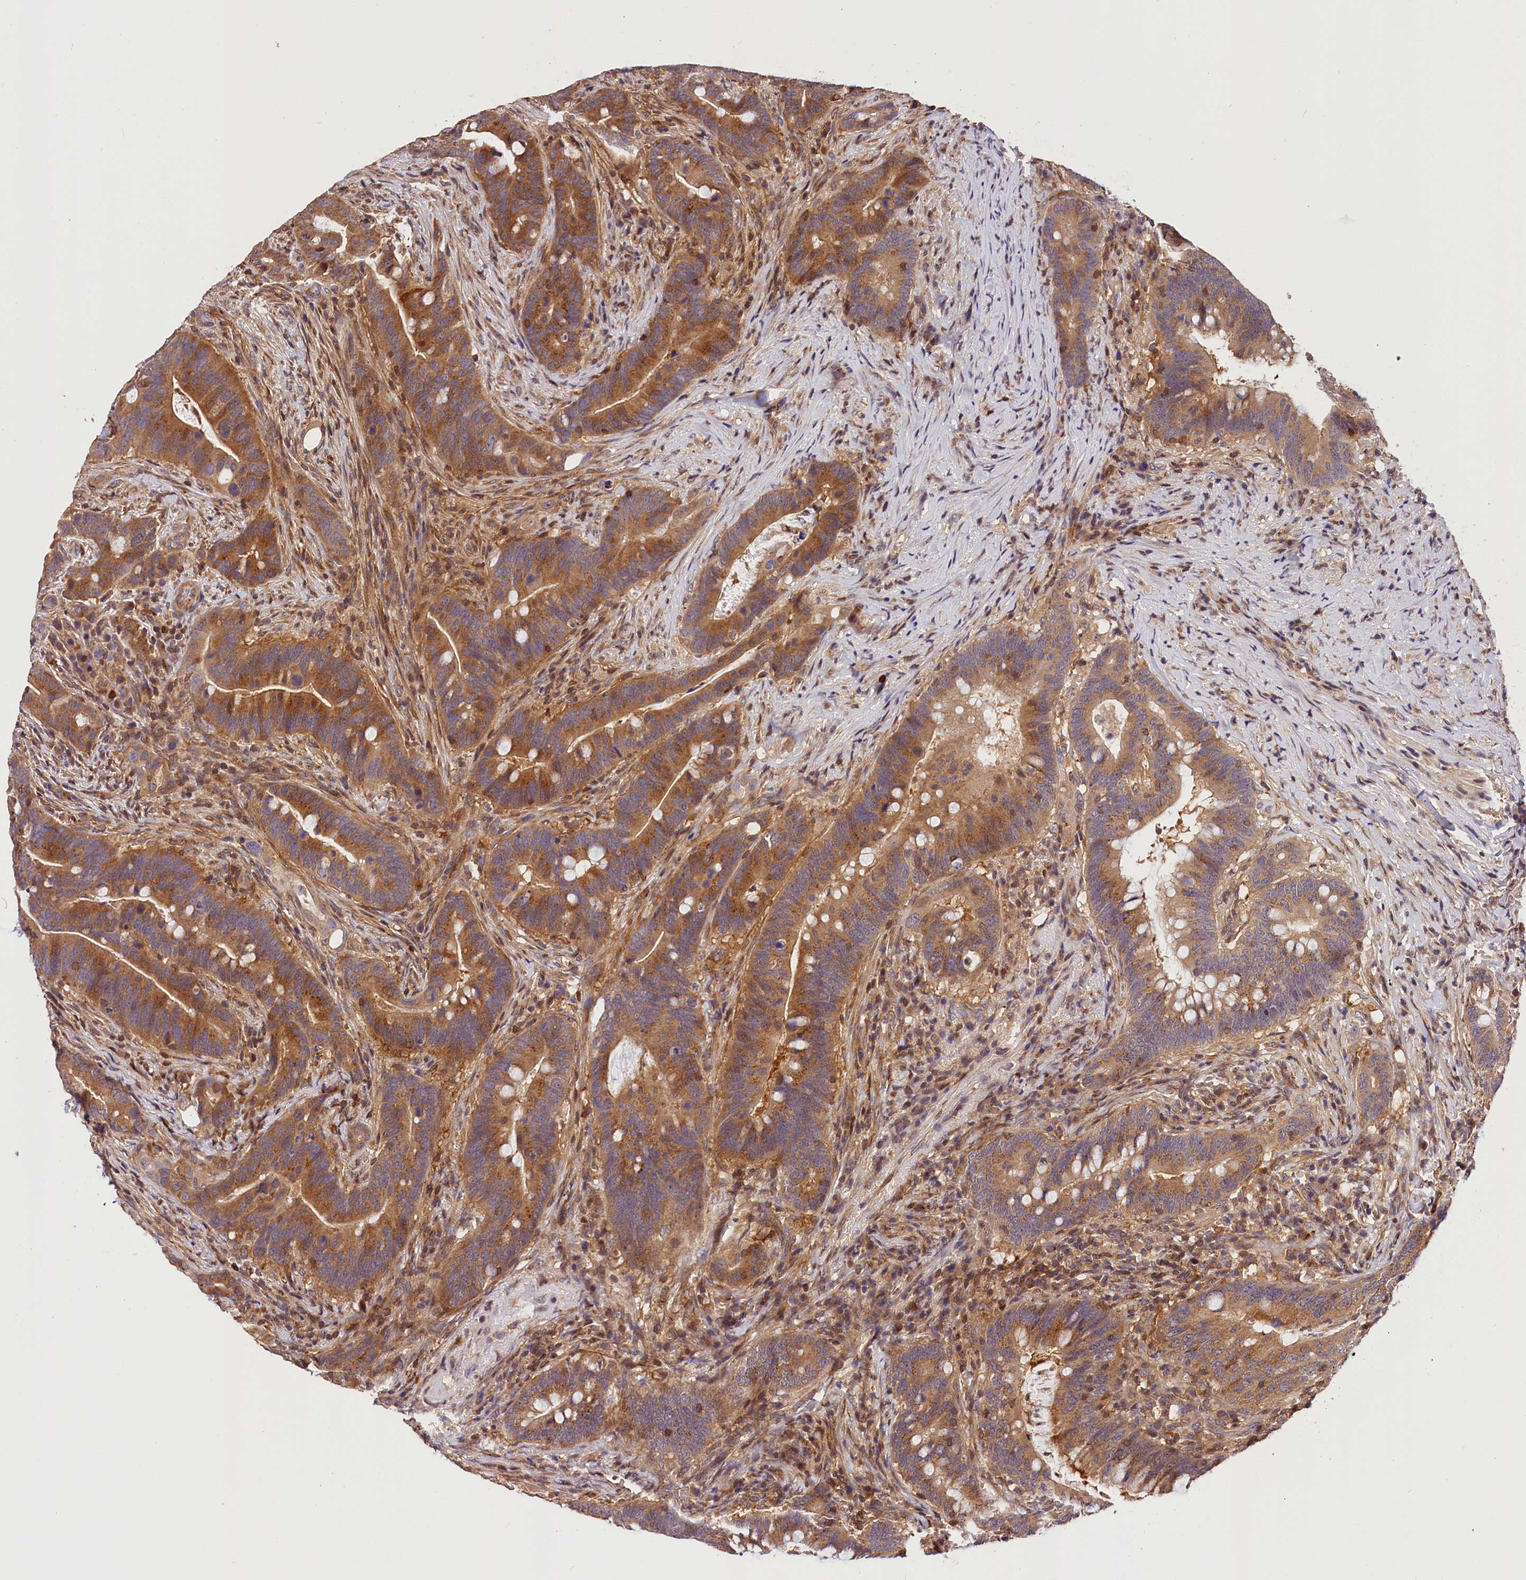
{"staining": {"intensity": "moderate", "quantity": ">75%", "location": "cytoplasmic/membranous"}, "tissue": "colorectal cancer", "cell_type": "Tumor cells", "image_type": "cancer", "snomed": [{"axis": "morphology", "description": "Adenocarcinoma, NOS"}, {"axis": "topography", "description": "Colon"}], "caption": "Protein analysis of colorectal adenocarcinoma tissue demonstrates moderate cytoplasmic/membranous expression in approximately >75% of tumor cells.", "gene": "CHORDC1", "patient": {"sex": "female", "age": 66}}